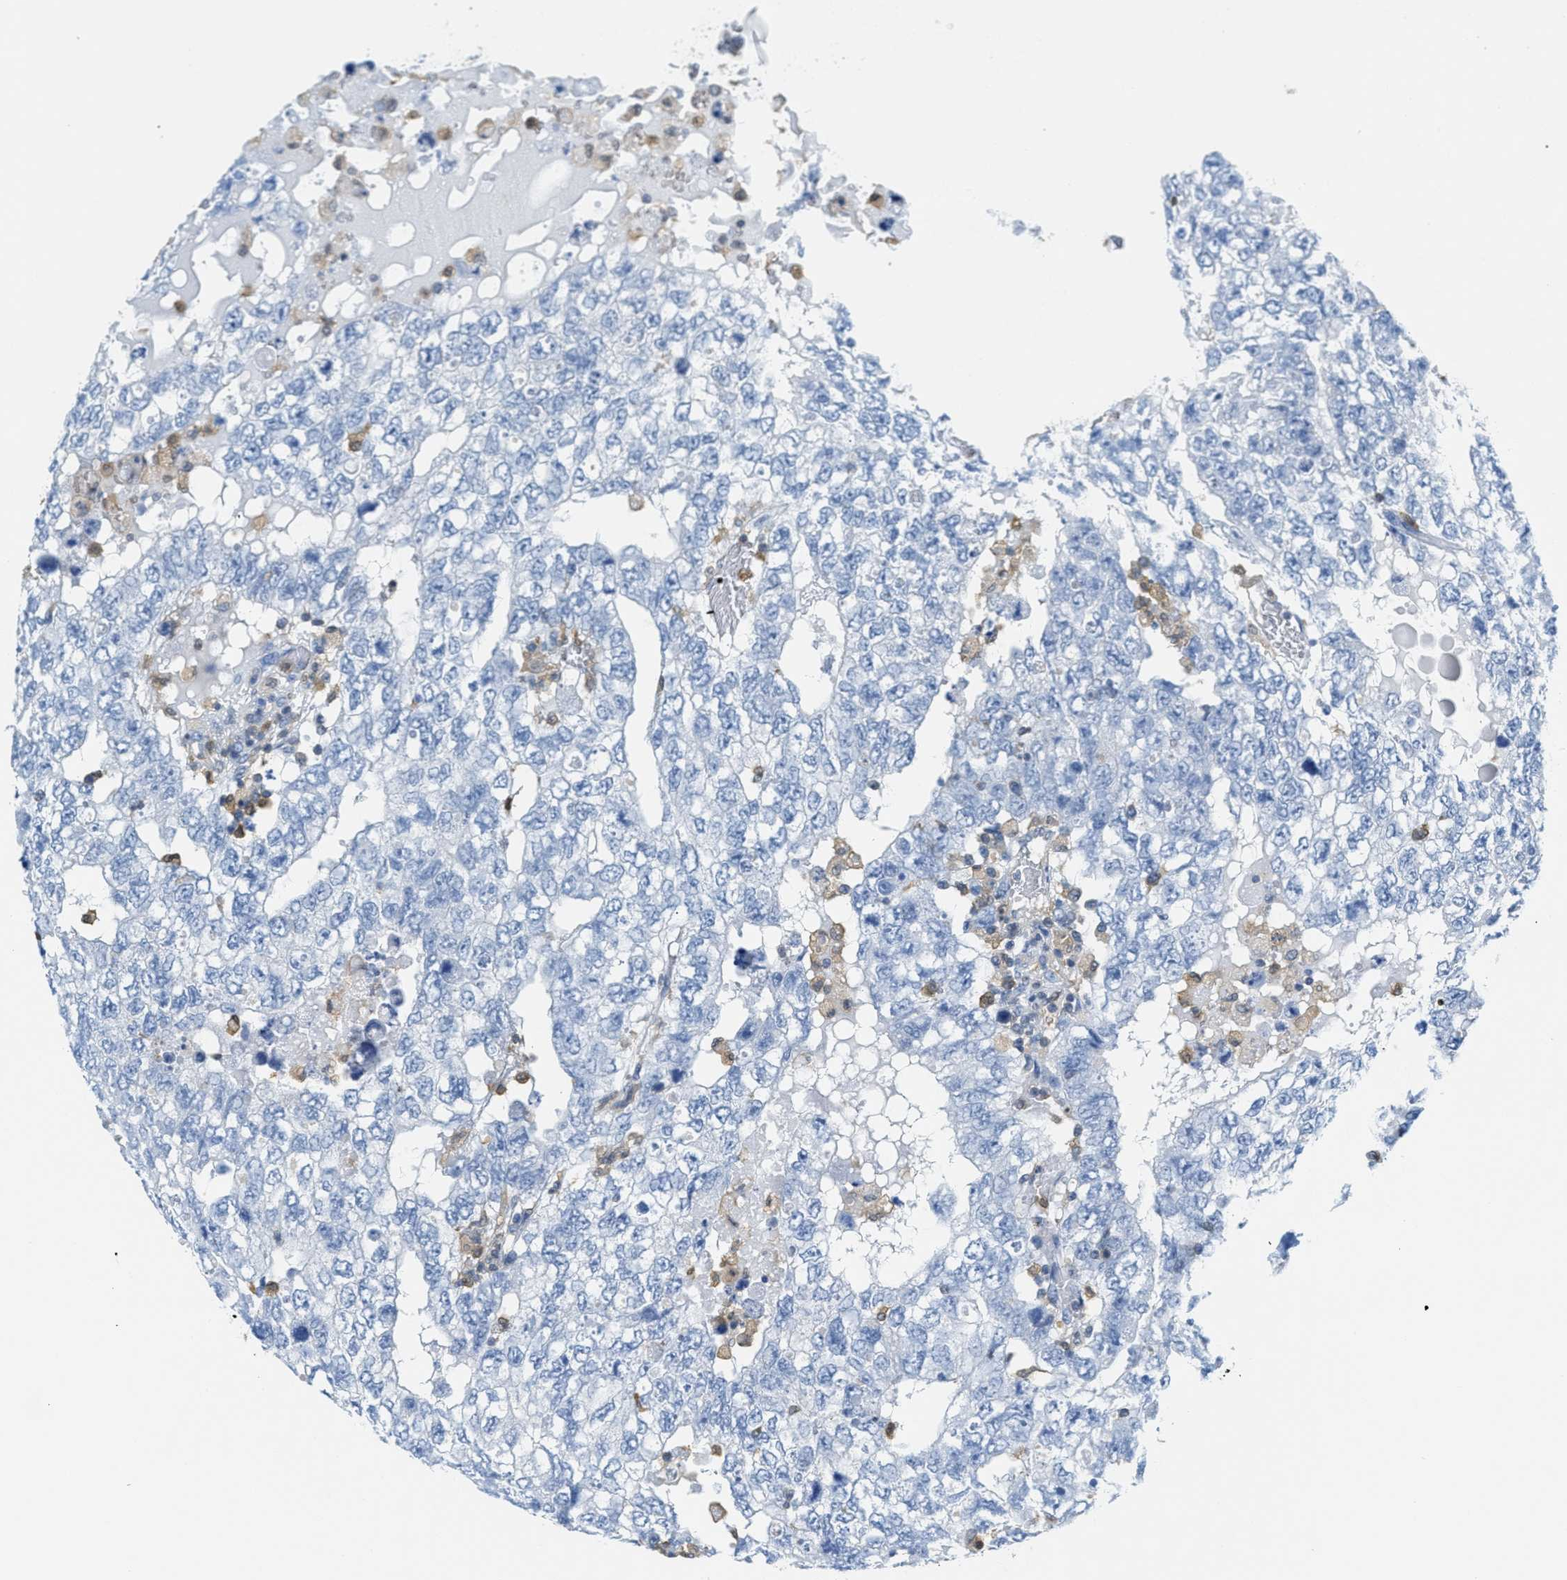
{"staining": {"intensity": "negative", "quantity": "none", "location": "none"}, "tissue": "testis cancer", "cell_type": "Tumor cells", "image_type": "cancer", "snomed": [{"axis": "morphology", "description": "Carcinoma, Embryonal, NOS"}, {"axis": "topography", "description": "Testis"}], "caption": "This is a histopathology image of IHC staining of testis embryonal carcinoma, which shows no positivity in tumor cells.", "gene": "SERPINB1", "patient": {"sex": "male", "age": 36}}